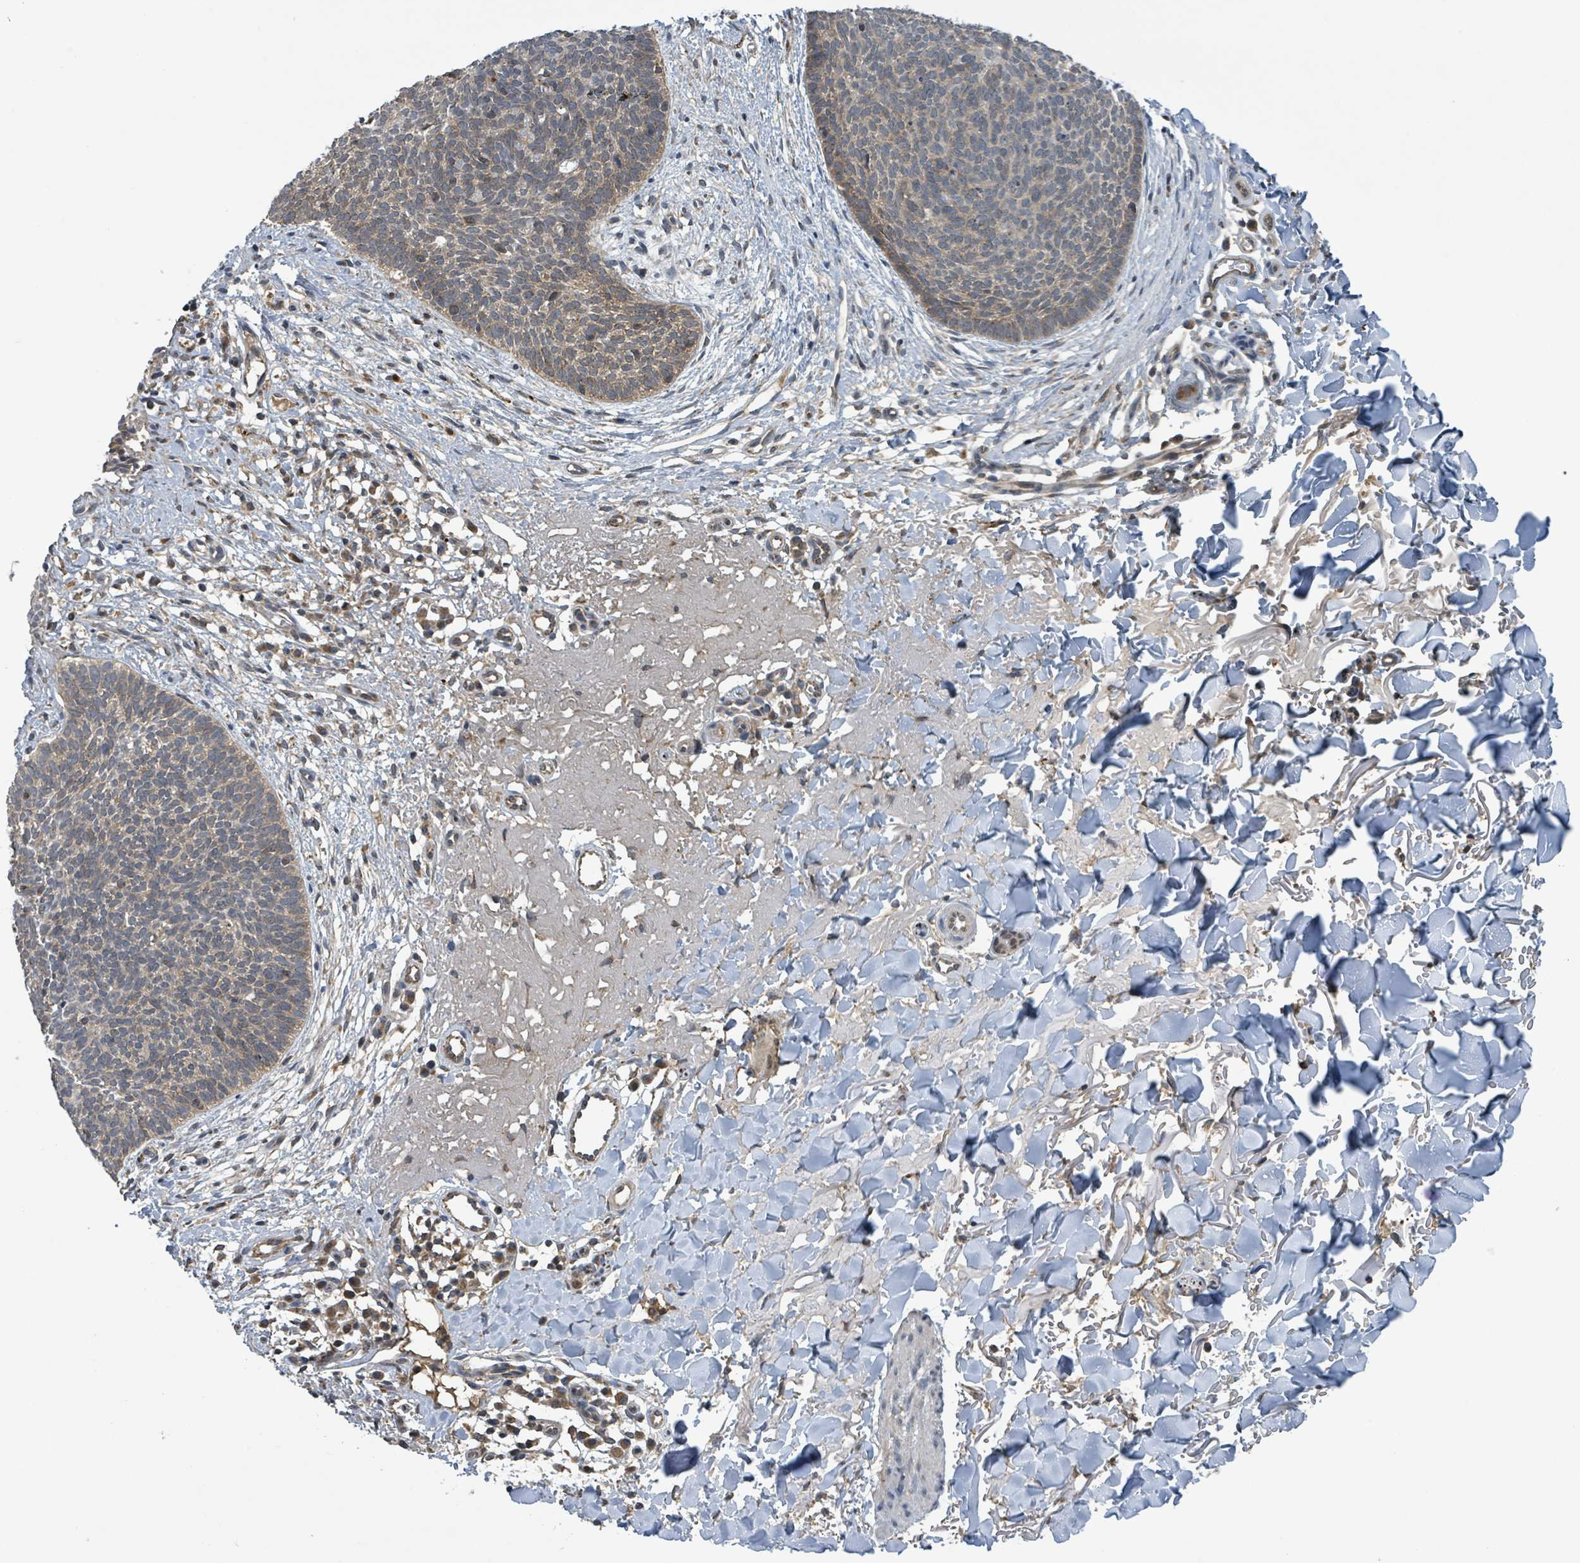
{"staining": {"intensity": "weak", "quantity": ">75%", "location": "cytoplasmic/membranous"}, "tissue": "skin cancer", "cell_type": "Tumor cells", "image_type": "cancer", "snomed": [{"axis": "morphology", "description": "Basal cell carcinoma"}, {"axis": "topography", "description": "Skin"}], "caption": "DAB (3,3'-diaminobenzidine) immunohistochemical staining of human skin cancer reveals weak cytoplasmic/membranous protein expression in approximately >75% of tumor cells.", "gene": "CCDC121", "patient": {"sex": "male", "age": 84}}